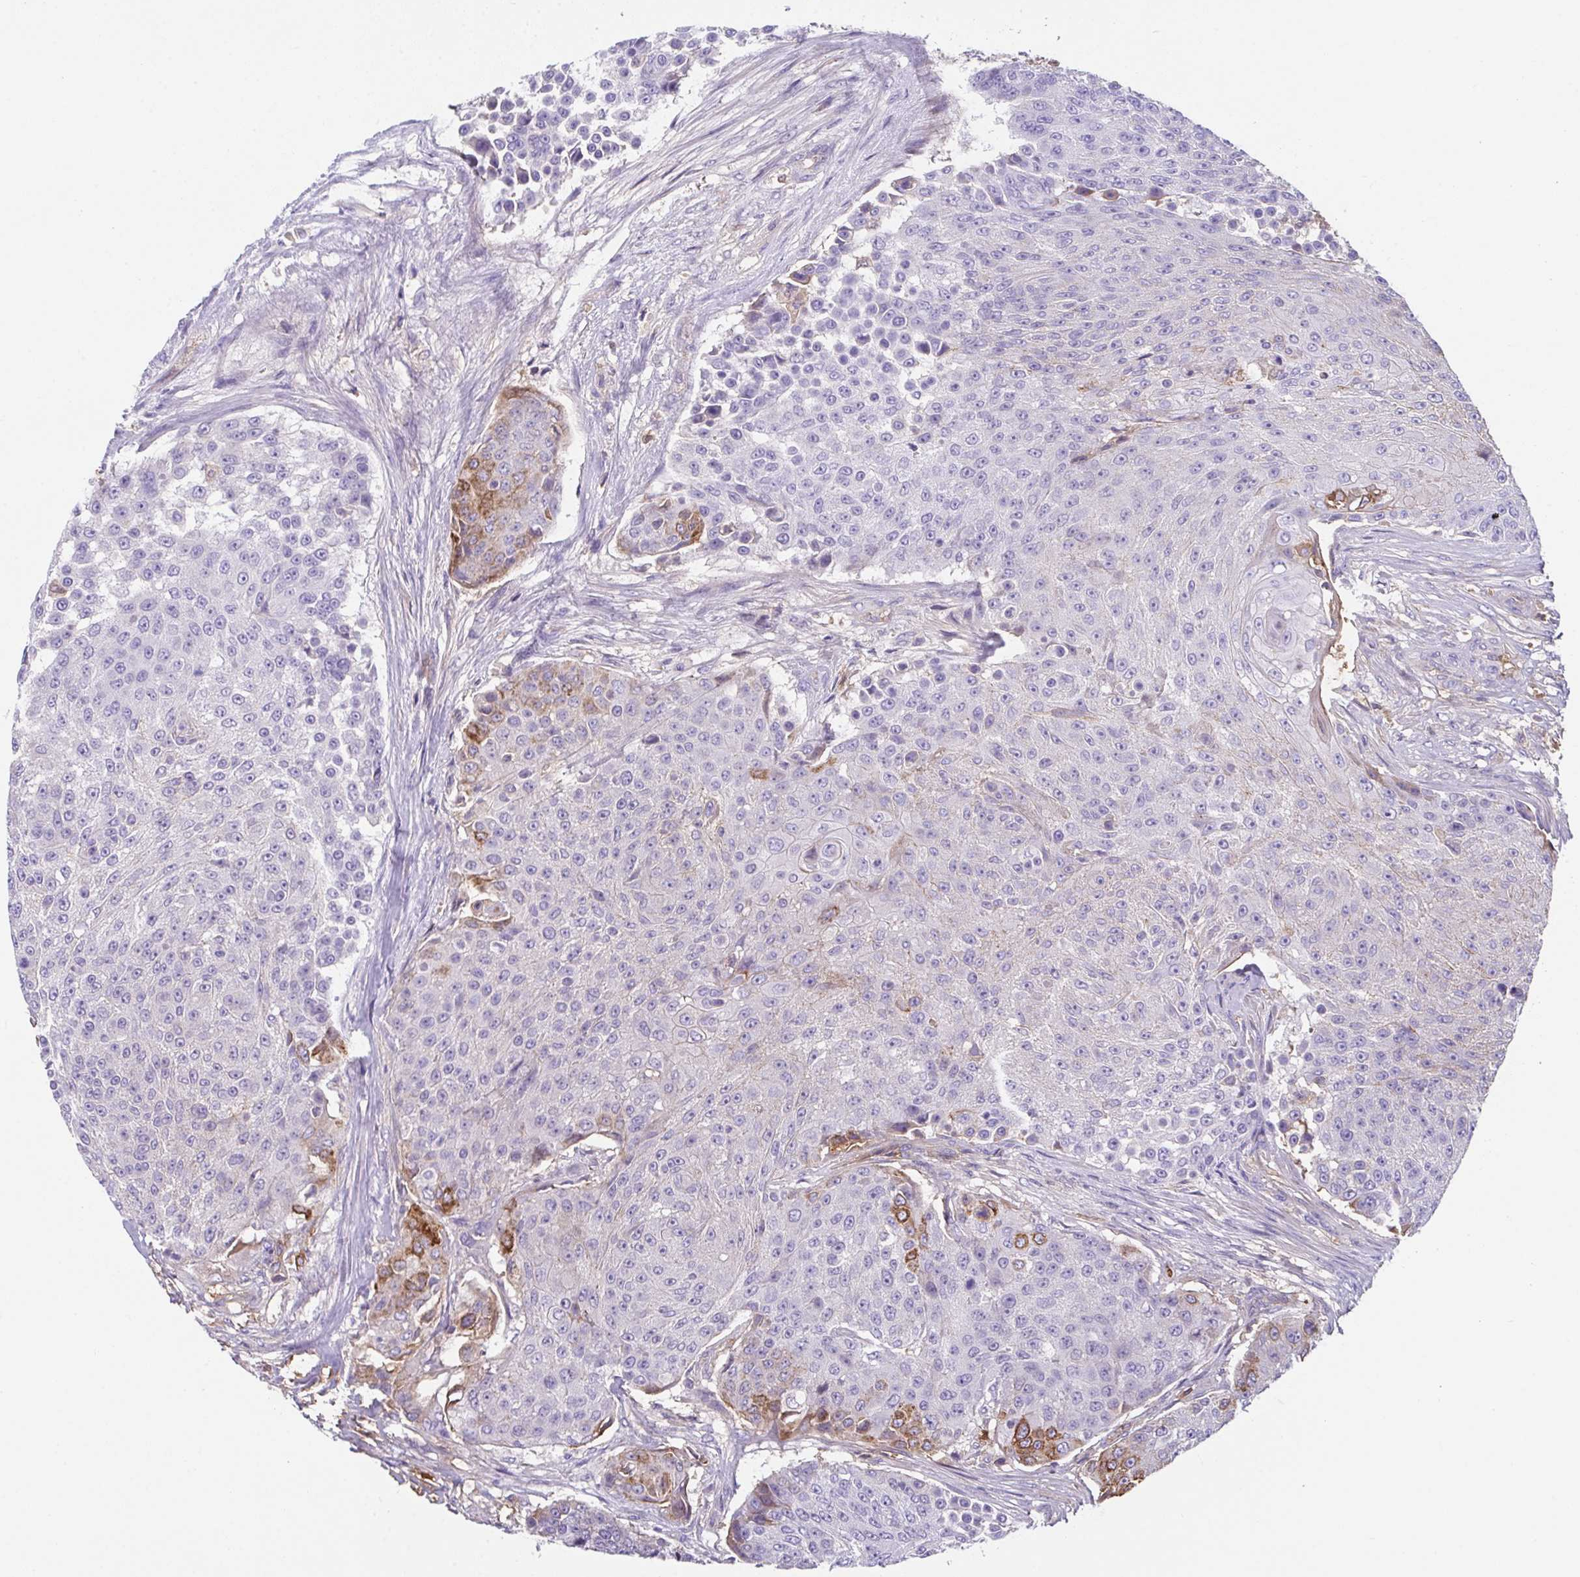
{"staining": {"intensity": "moderate", "quantity": "<25%", "location": "cytoplasmic/membranous"}, "tissue": "urothelial cancer", "cell_type": "Tumor cells", "image_type": "cancer", "snomed": [{"axis": "morphology", "description": "Urothelial carcinoma, High grade"}, {"axis": "topography", "description": "Urinary bladder"}], "caption": "IHC of urothelial cancer displays low levels of moderate cytoplasmic/membranous staining in approximately <25% of tumor cells.", "gene": "ZNF813", "patient": {"sex": "female", "age": 63}}